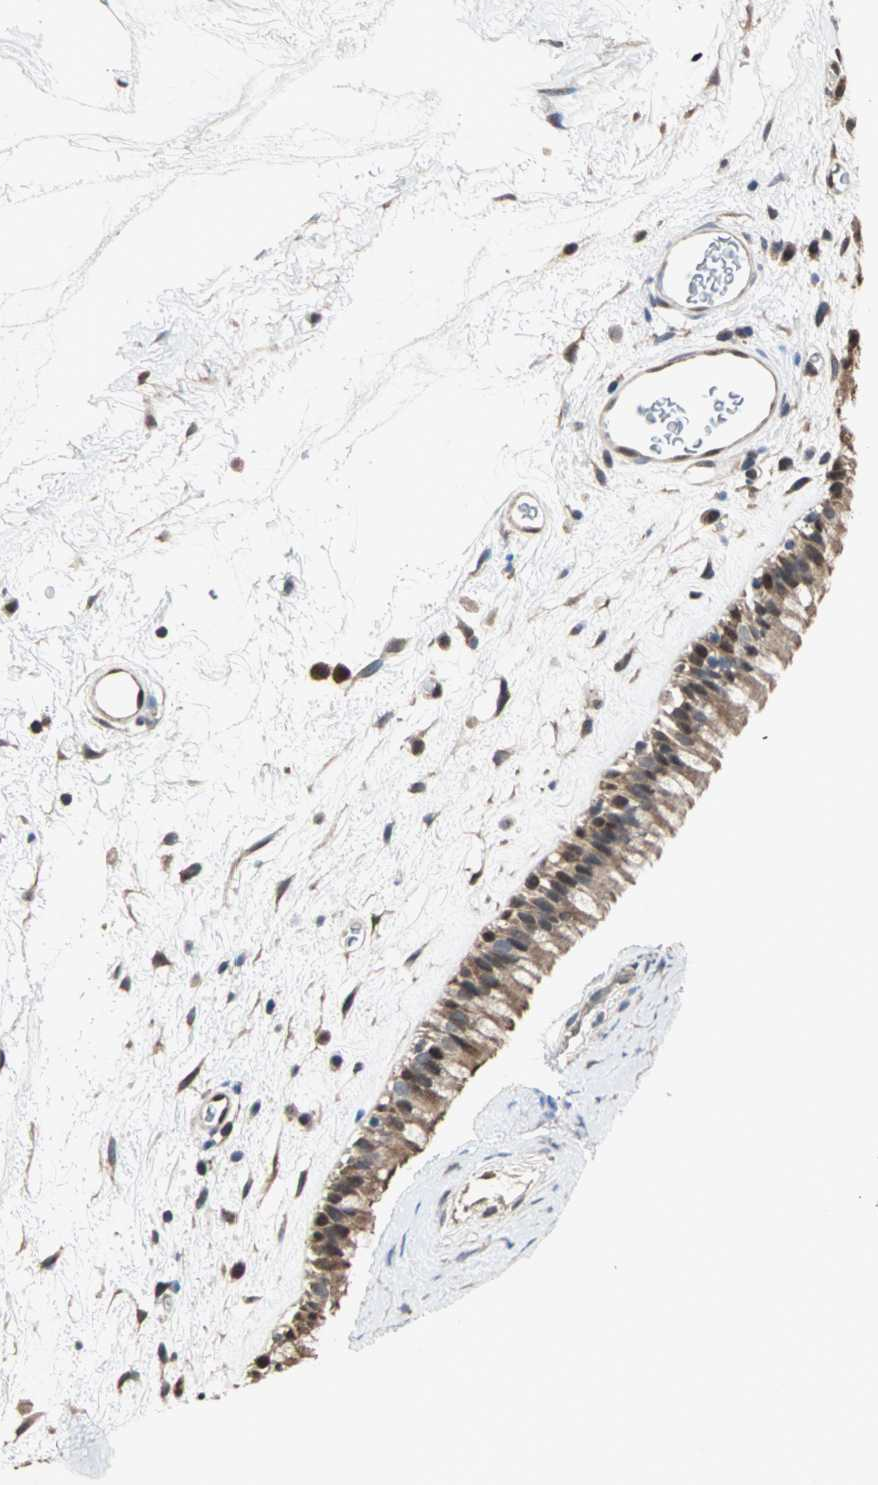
{"staining": {"intensity": "moderate", "quantity": ">75%", "location": "cytoplasmic/membranous,nuclear"}, "tissue": "nasopharynx", "cell_type": "Respiratory epithelial cells", "image_type": "normal", "snomed": [{"axis": "morphology", "description": "Normal tissue, NOS"}, {"axis": "morphology", "description": "Inflammation, NOS"}, {"axis": "topography", "description": "Nasopharynx"}], "caption": "A medium amount of moderate cytoplasmic/membranous,nuclear positivity is appreciated in approximately >75% of respiratory epithelial cells in unremarkable nasopharynx.", "gene": "DRG2", "patient": {"sex": "male", "age": 48}}